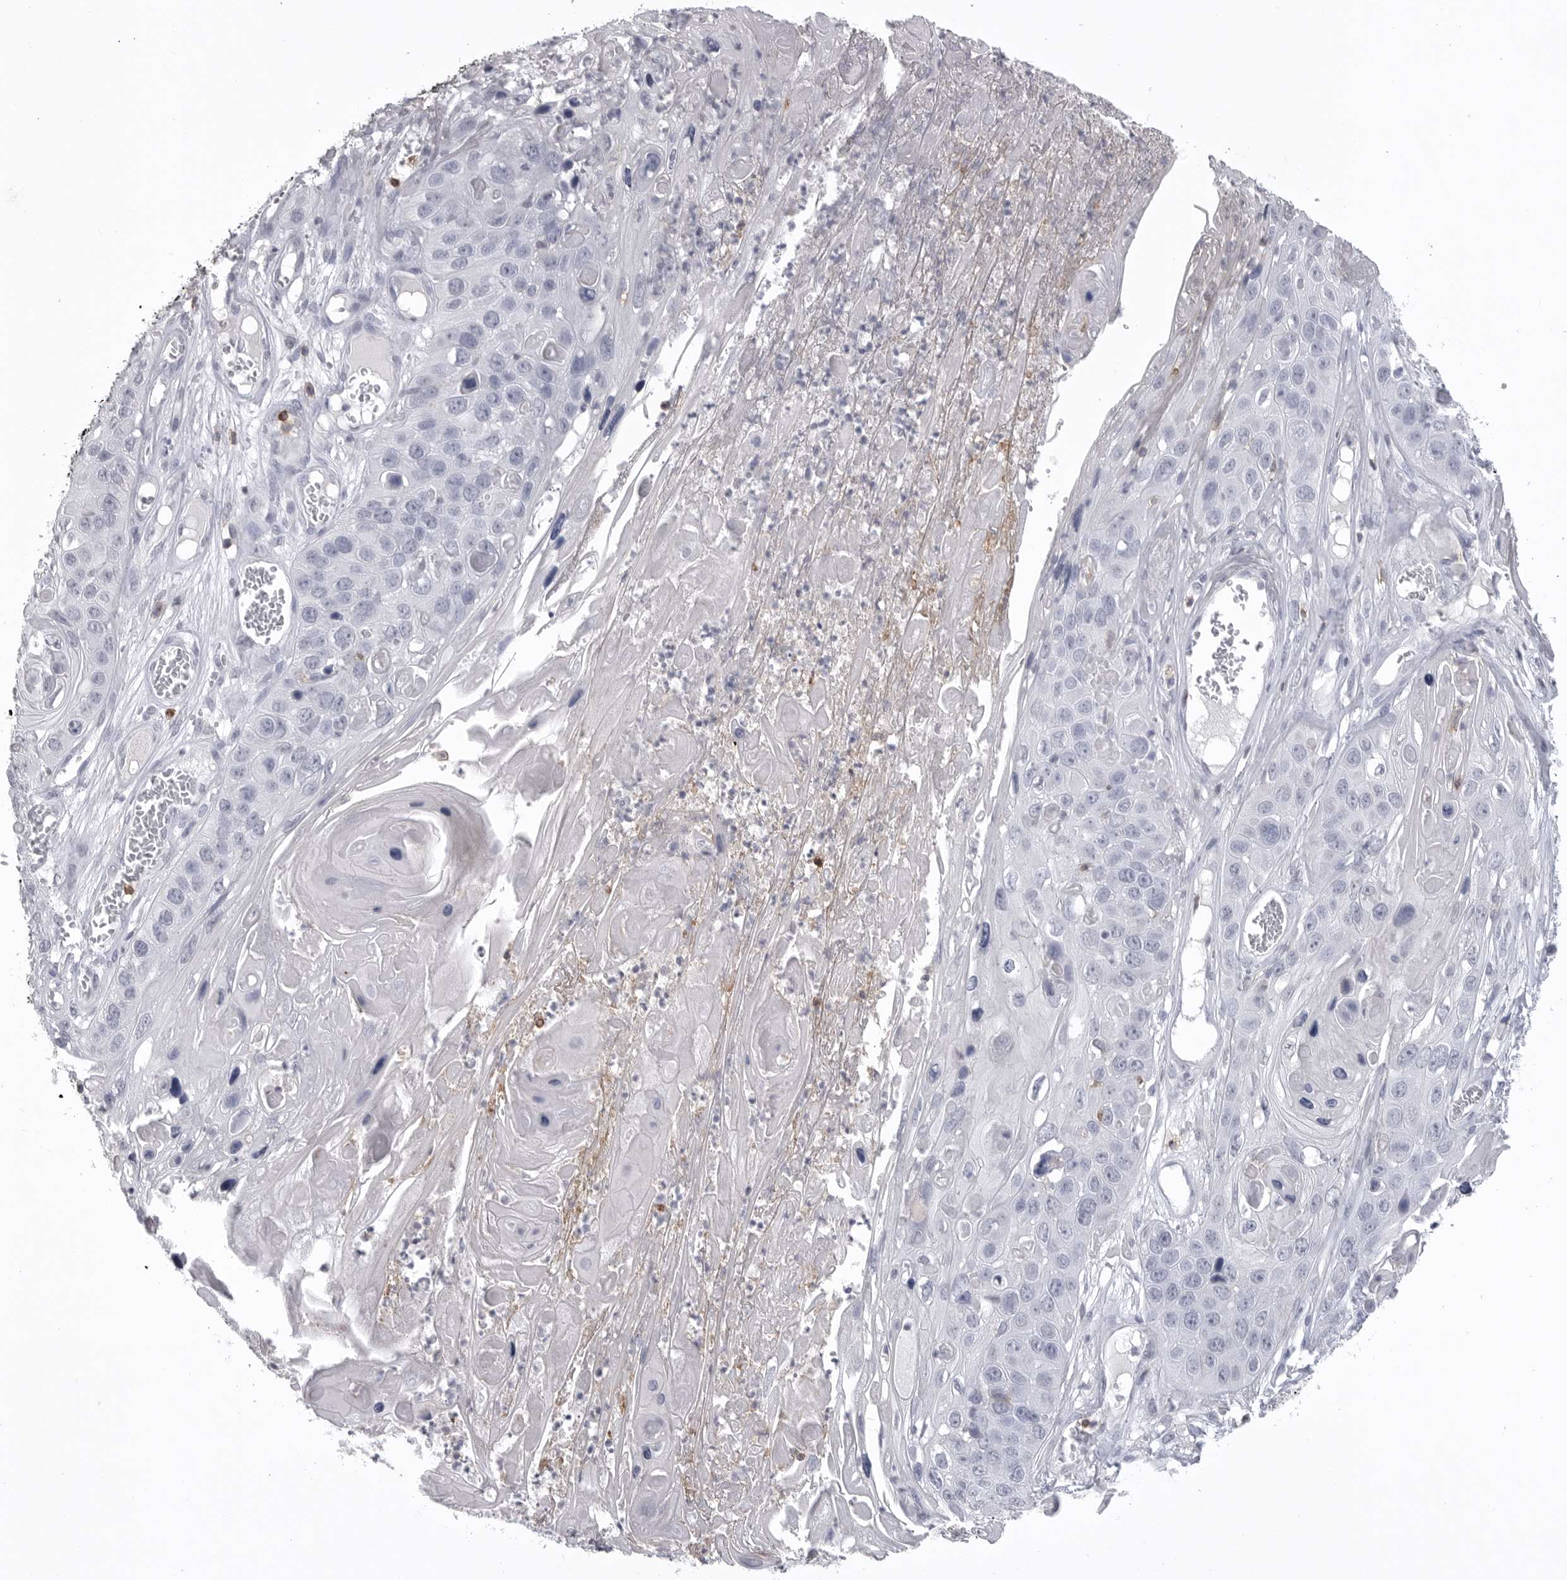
{"staining": {"intensity": "negative", "quantity": "none", "location": "none"}, "tissue": "skin cancer", "cell_type": "Tumor cells", "image_type": "cancer", "snomed": [{"axis": "morphology", "description": "Squamous cell carcinoma, NOS"}, {"axis": "topography", "description": "Skin"}], "caption": "Immunohistochemistry of skin cancer exhibits no expression in tumor cells.", "gene": "ITGAL", "patient": {"sex": "male", "age": 55}}